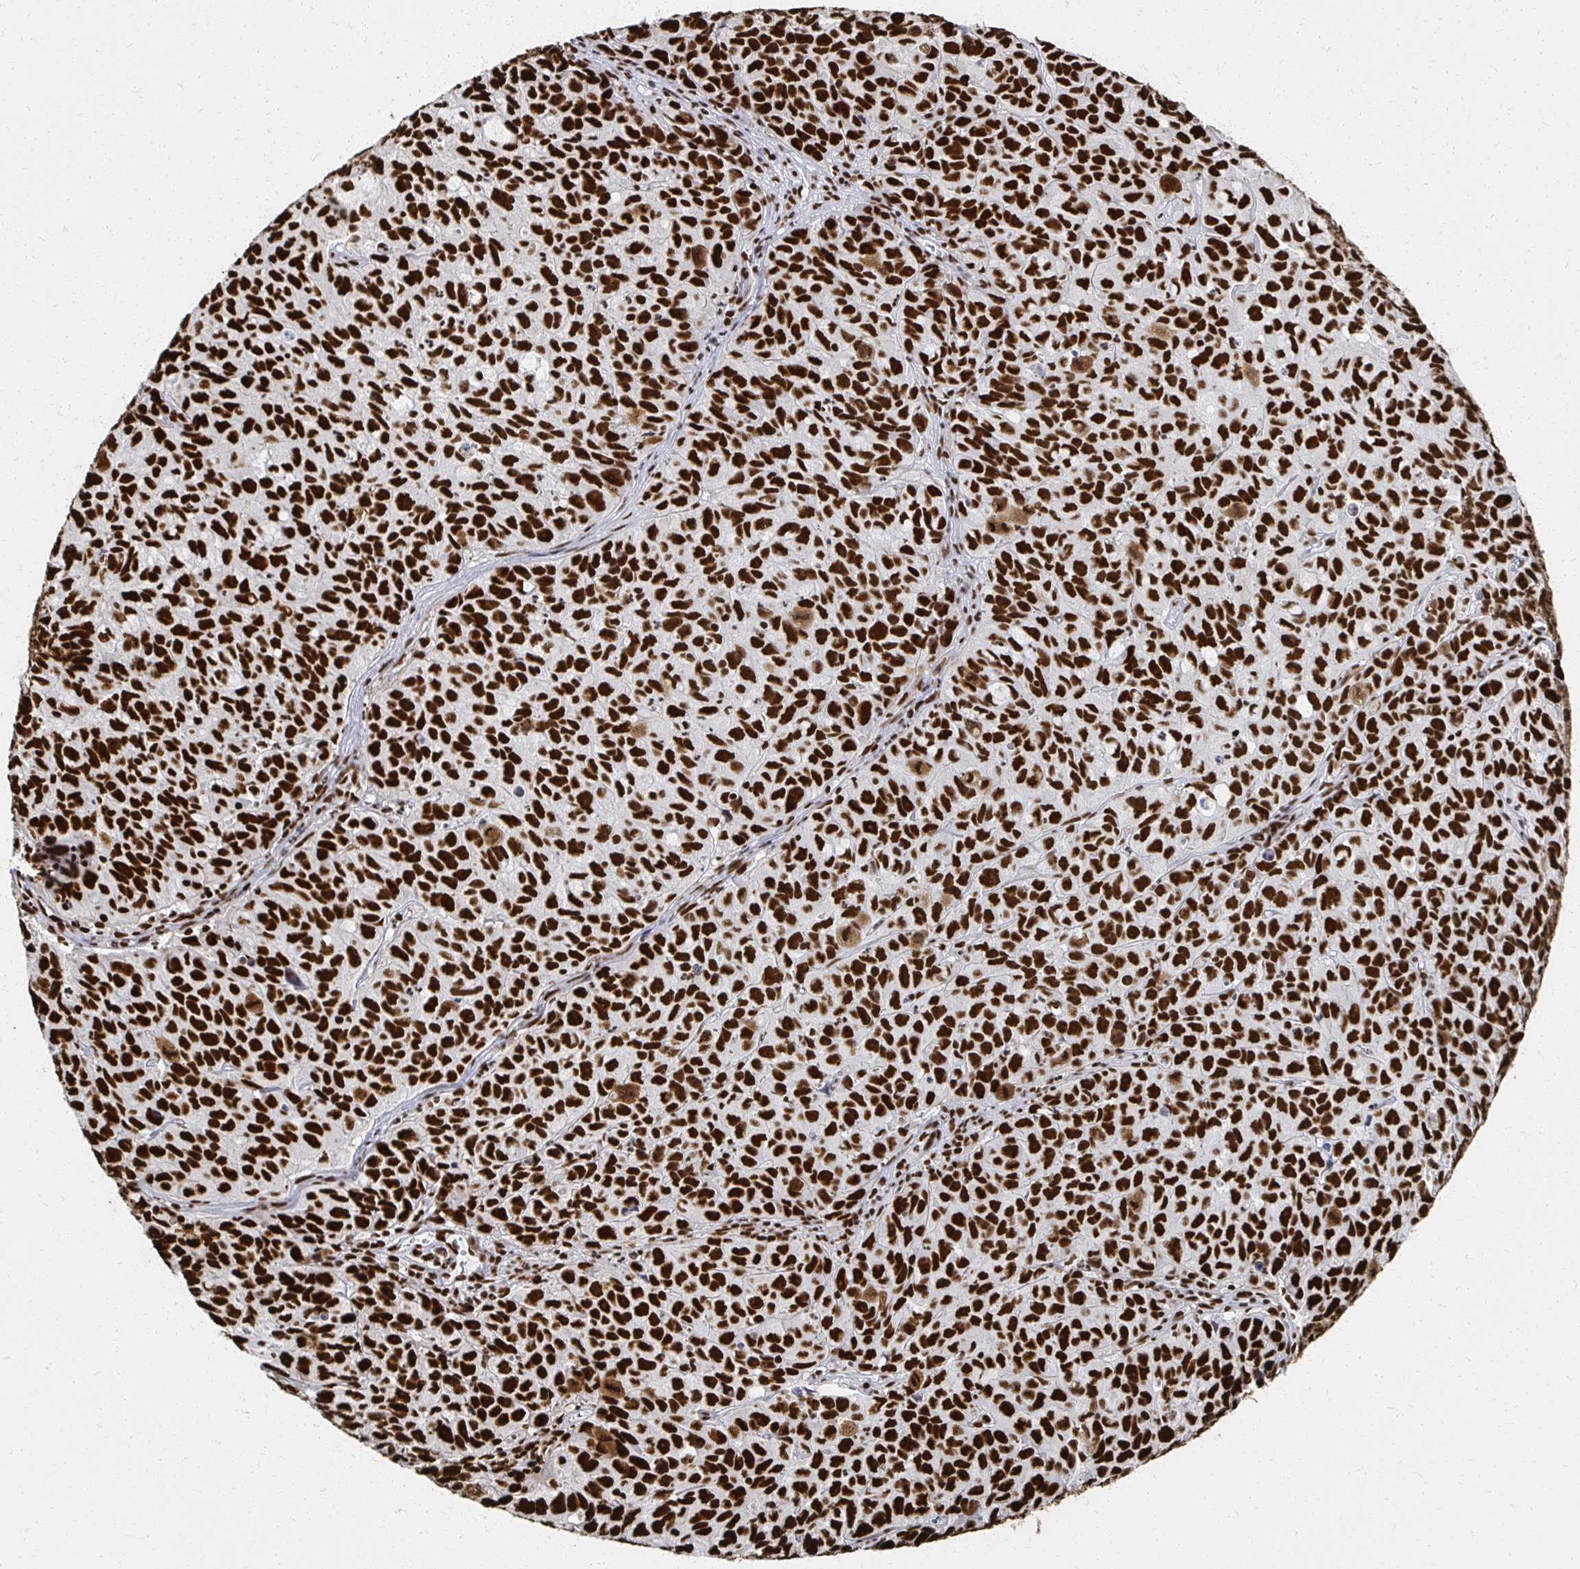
{"staining": {"intensity": "strong", "quantity": ">75%", "location": "nuclear"}, "tissue": "cervical cancer", "cell_type": "Tumor cells", "image_type": "cancer", "snomed": [{"axis": "morphology", "description": "Squamous cell carcinoma, NOS"}, {"axis": "topography", "description": "Cervix"}], "caption": "DAB (3,3'-diaminobenzidine) immunohistochemical staining of human cervical squamous cell carcinoma shows strong nuclear protein positivity in about >75% of tumor cells.", "gene": "RBBP7", "patient": {"sex": "female", "age": 28}}